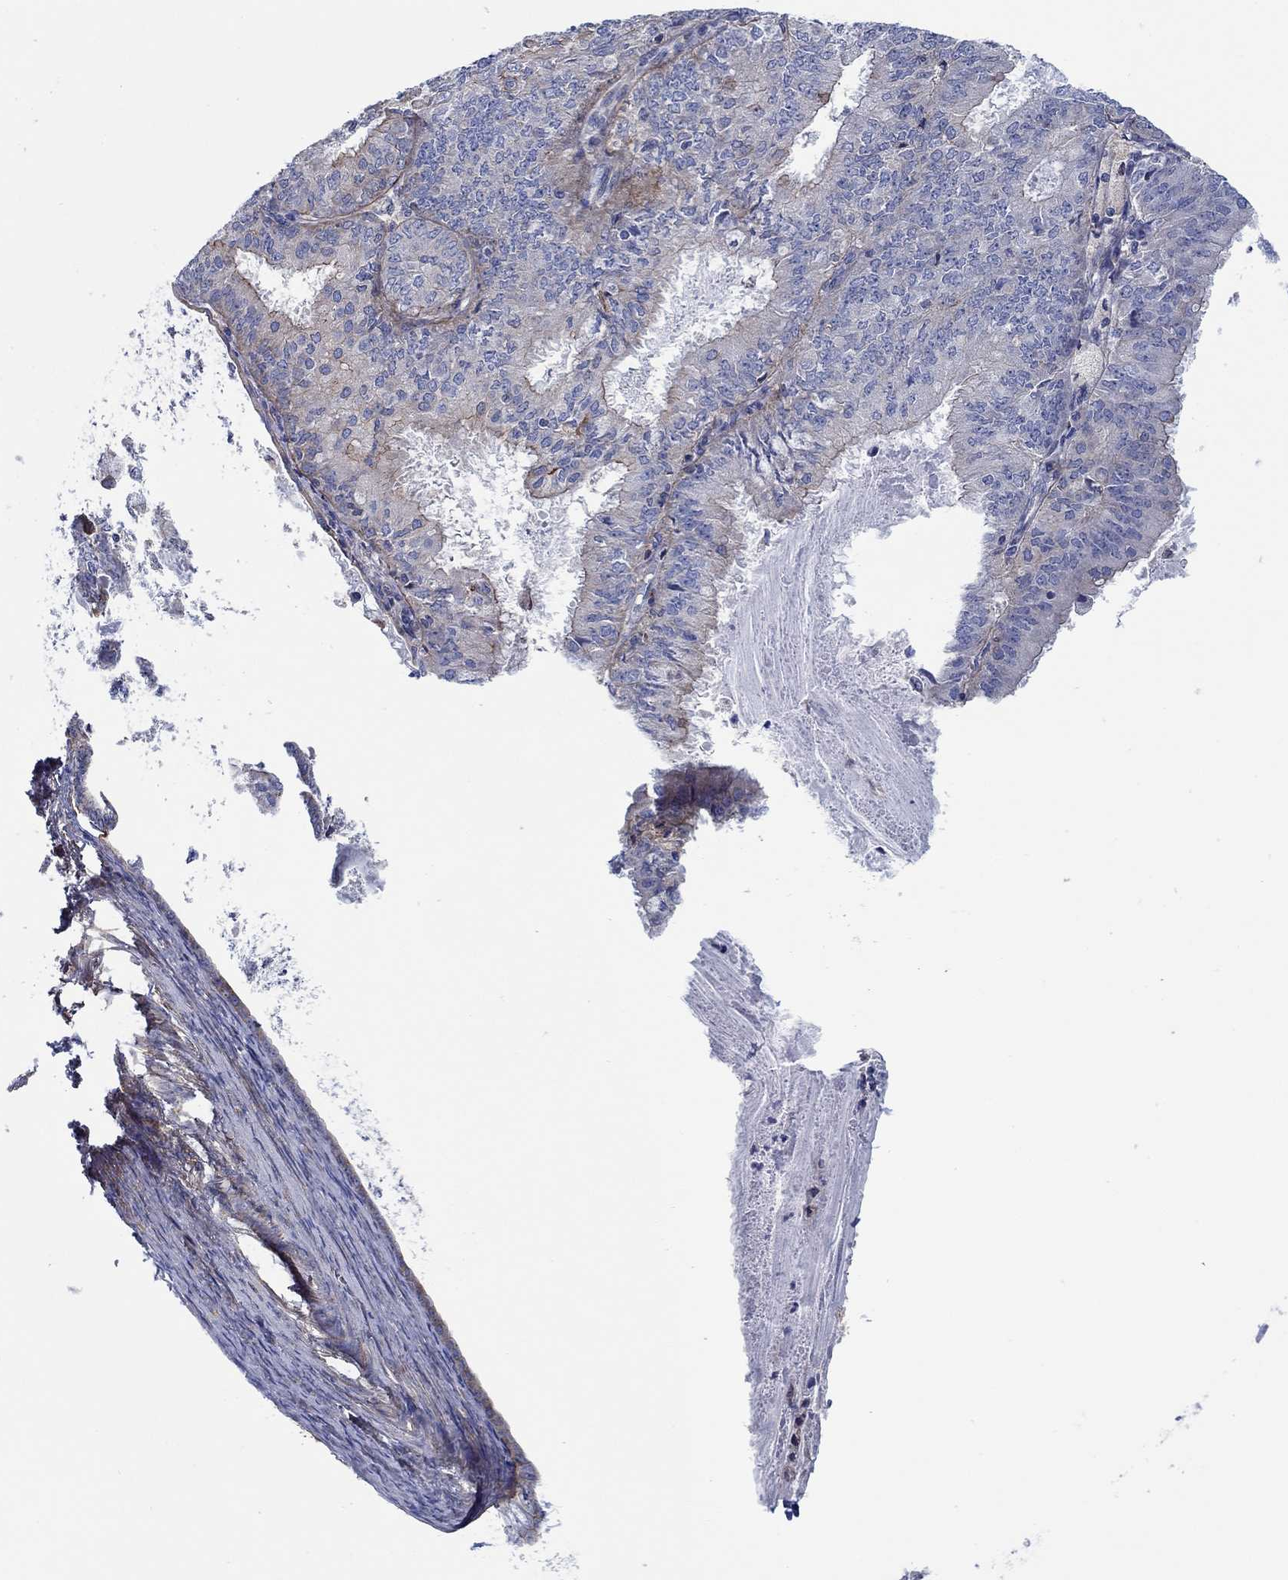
{"staining": {"intensity": "negative", "quantity": "none", "location": "none"}, "tissue": "endometrial cancer", "cell_type": "Tumor cells", "image_type": "cancer", "snomed": [{"axis": "morphology", "description": "Adenocarcinoma, NOS"}, {"axis": "topography", "description": "Endometrium"}], "caption": "An image of endometrial adenocarcinoma stained for a protein shows no brown staining in tumor cells.", "gene": "FMN1", "patient": {"sex": "female", "age": 57}}